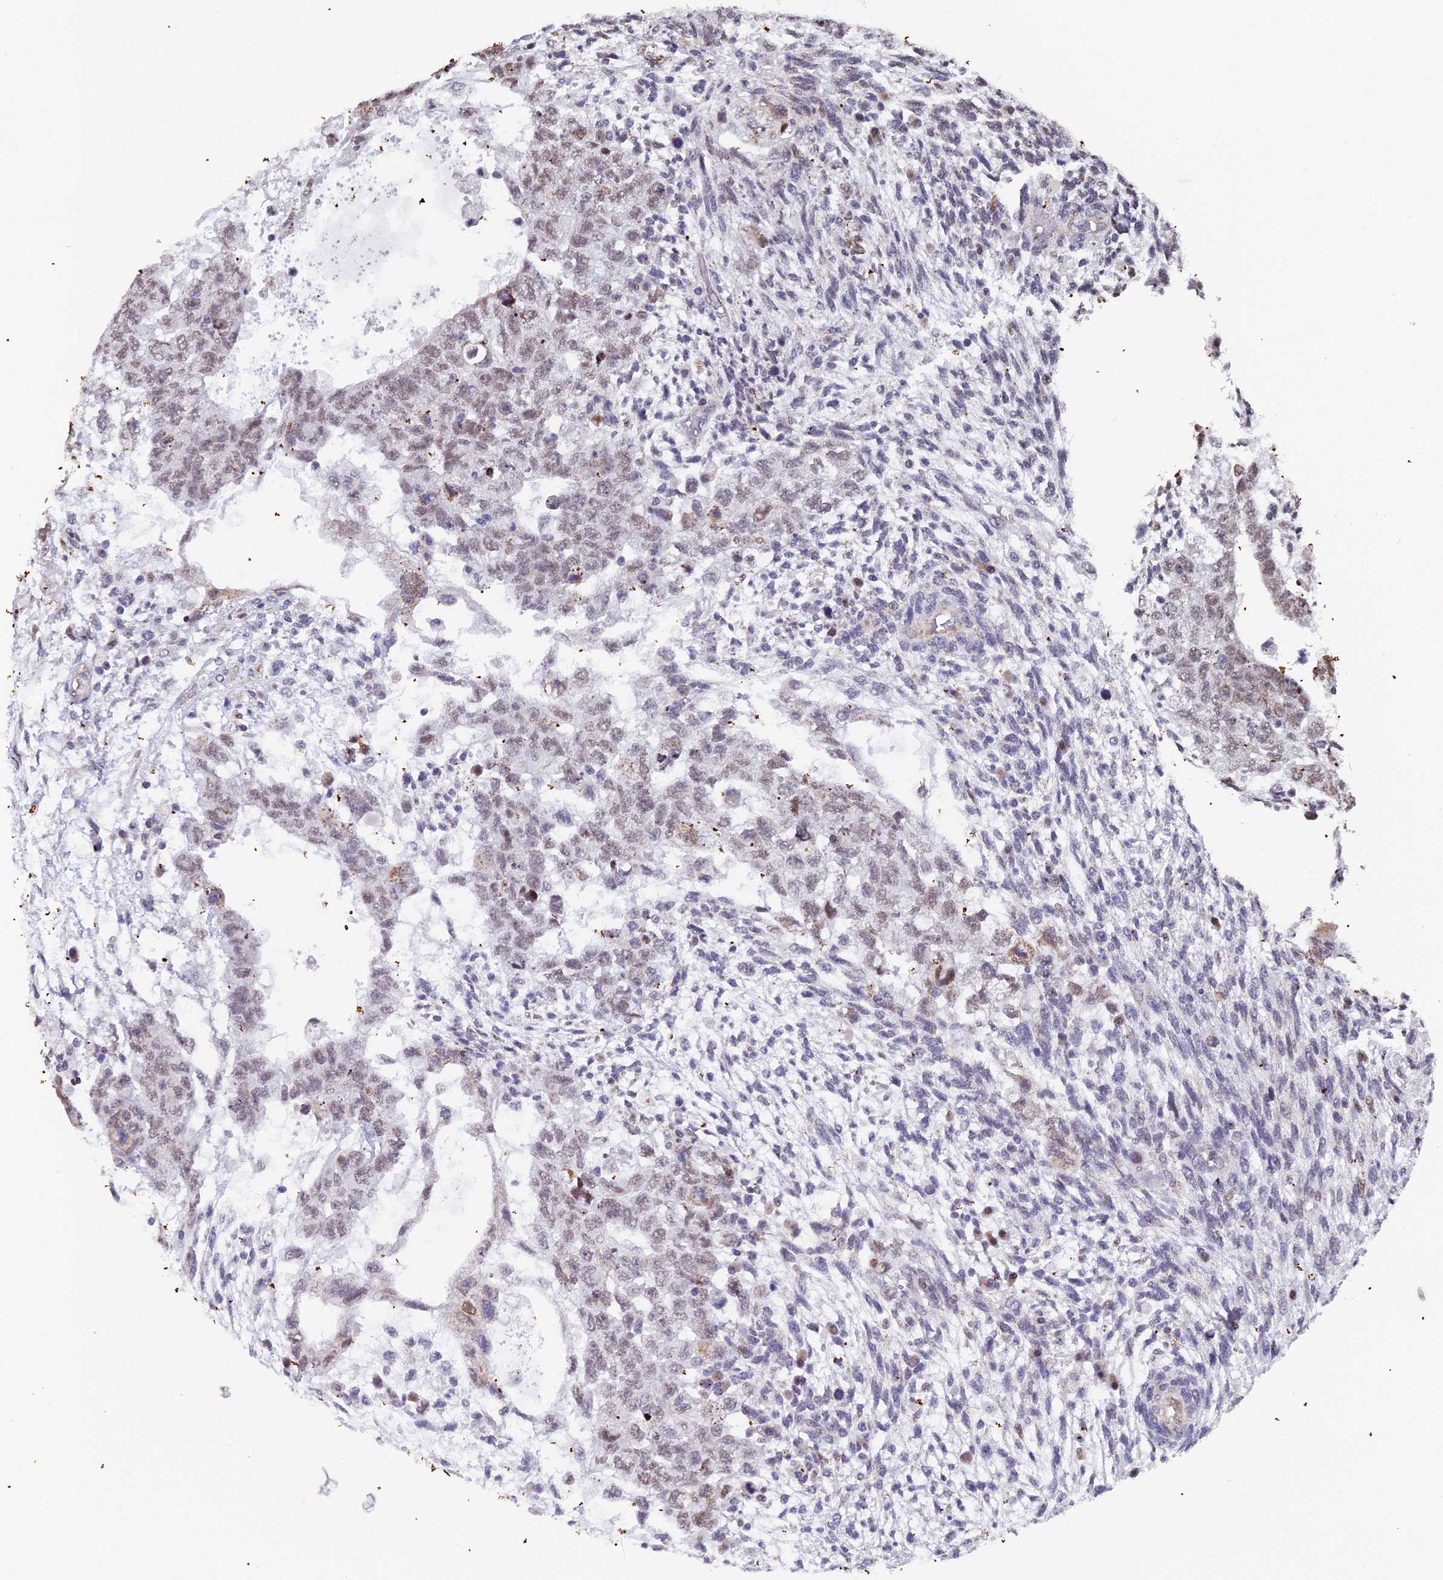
{"staining": {"intensity": "weak", "quantity": "25%-75%", "location": "nuclear"}, "tissue": "testis cancer", "cell_type": "Tumor cells", "image_type": "cancer", "snomed": [{"axis": "morphology", "description": "Normal tissue, NOS"}, {"axis": "morphology", "description": "Carcinoma, Embryonal, NOS"}, {"axis": "topography", "description": "Testis"}], "caption": "The histopathology image exhibits a brown stain indicating the presence of a protein in the nuclear of tumor cells in embryonal carcinoma (testis).", "gene": "XKR9", "patient": {"sex": "male", "age": 36}}